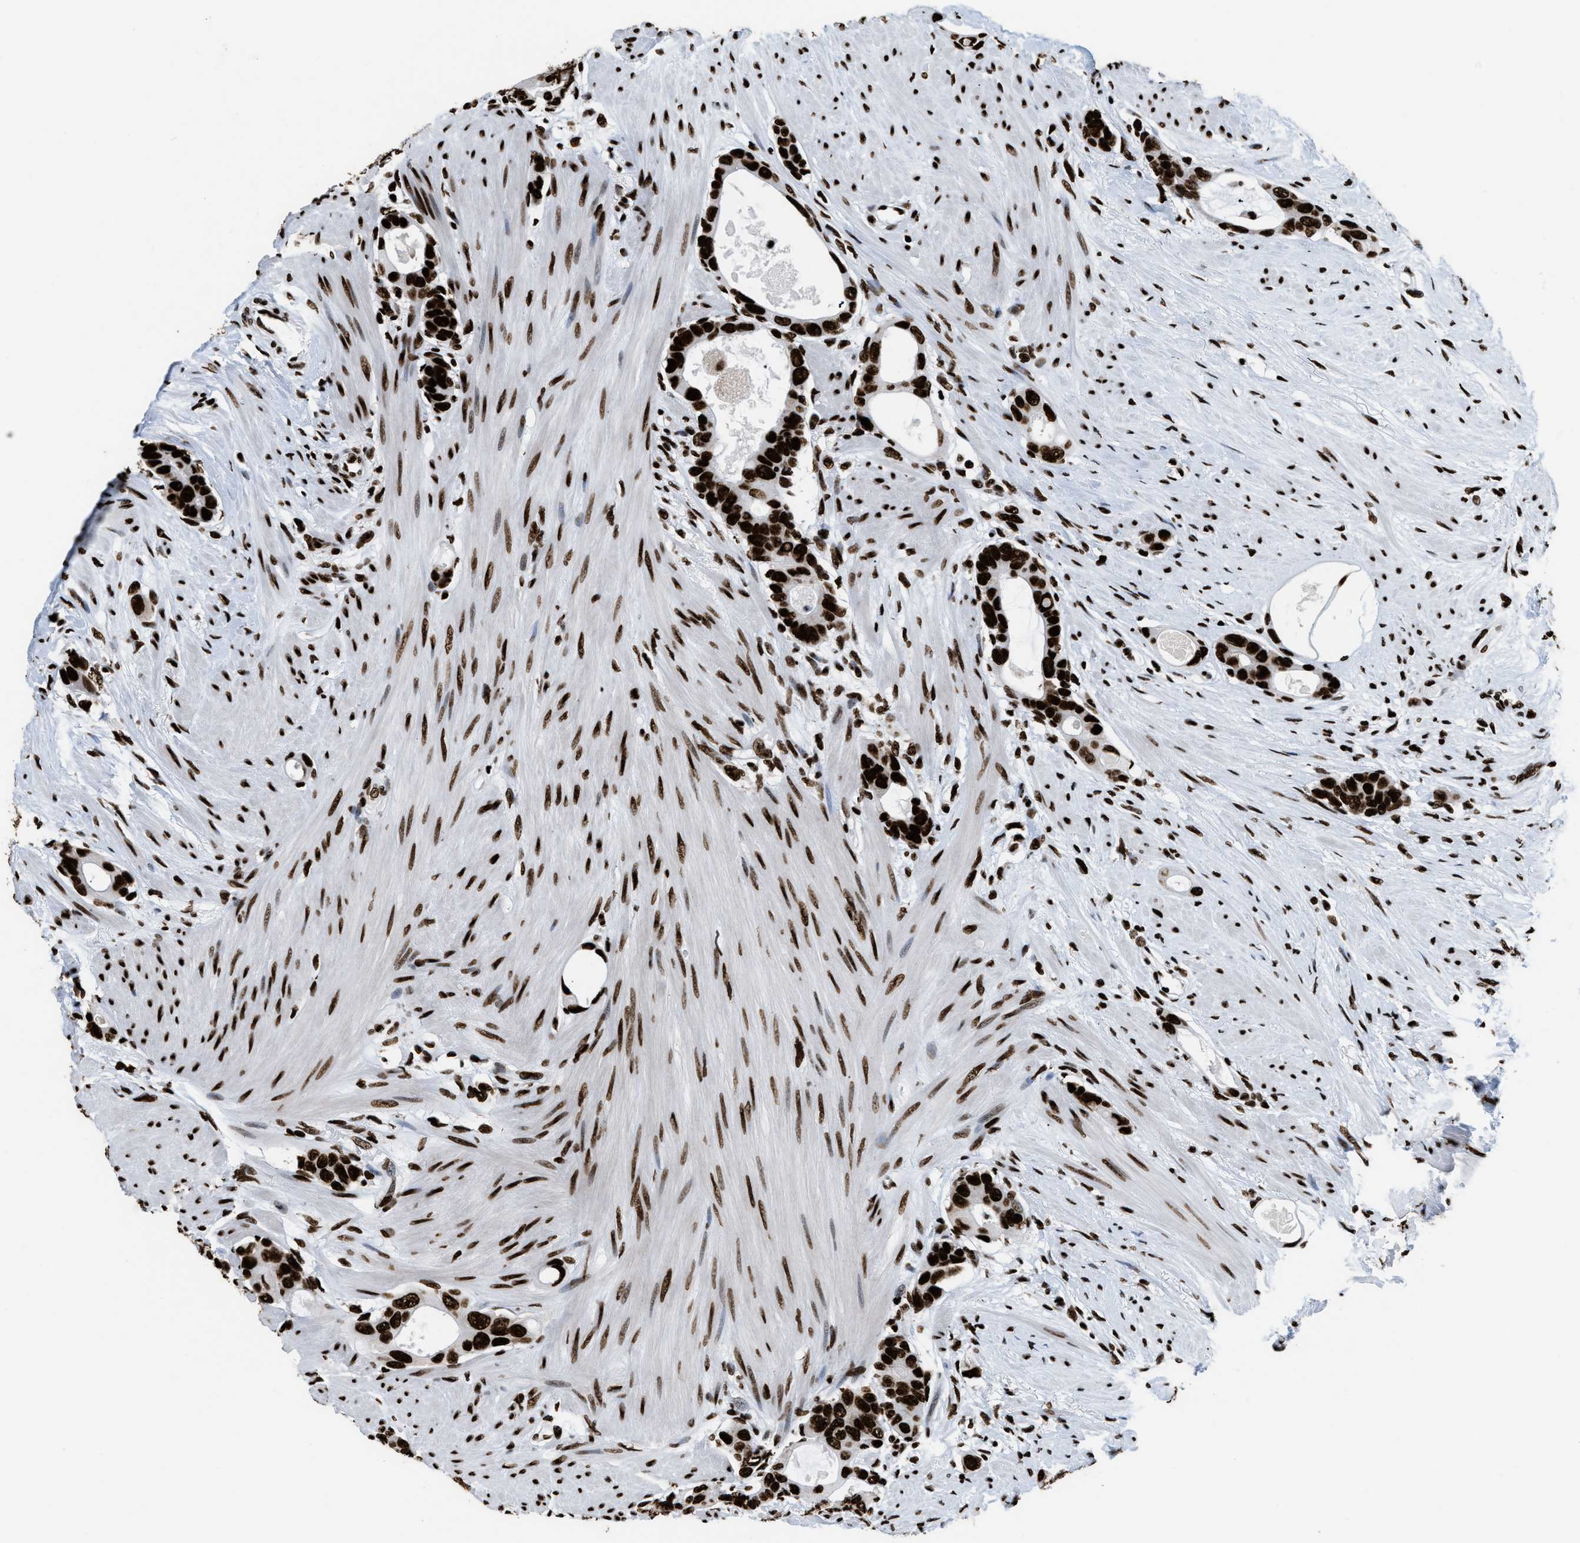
{"staining": {"intensity": "strong", "quantity": ">75%", "location": "nuclear"}, "tissue": "colorectal cancer", "cell_type": "Tumor cells", "image_type": "cancer", "snomed": [{"axis": "morphology", "description": "Adenocarcinoma, NOS"}, {"axis": "topography", "description": "Rectum"}], "caption": "Immunohistochemical staining of human colorectal cancer demonstrates strong nuclear protein positivity in approximately >75% of tumor cells.", "gene": "HNRNPM", "patient": {"sex": "male", "age": 51}}